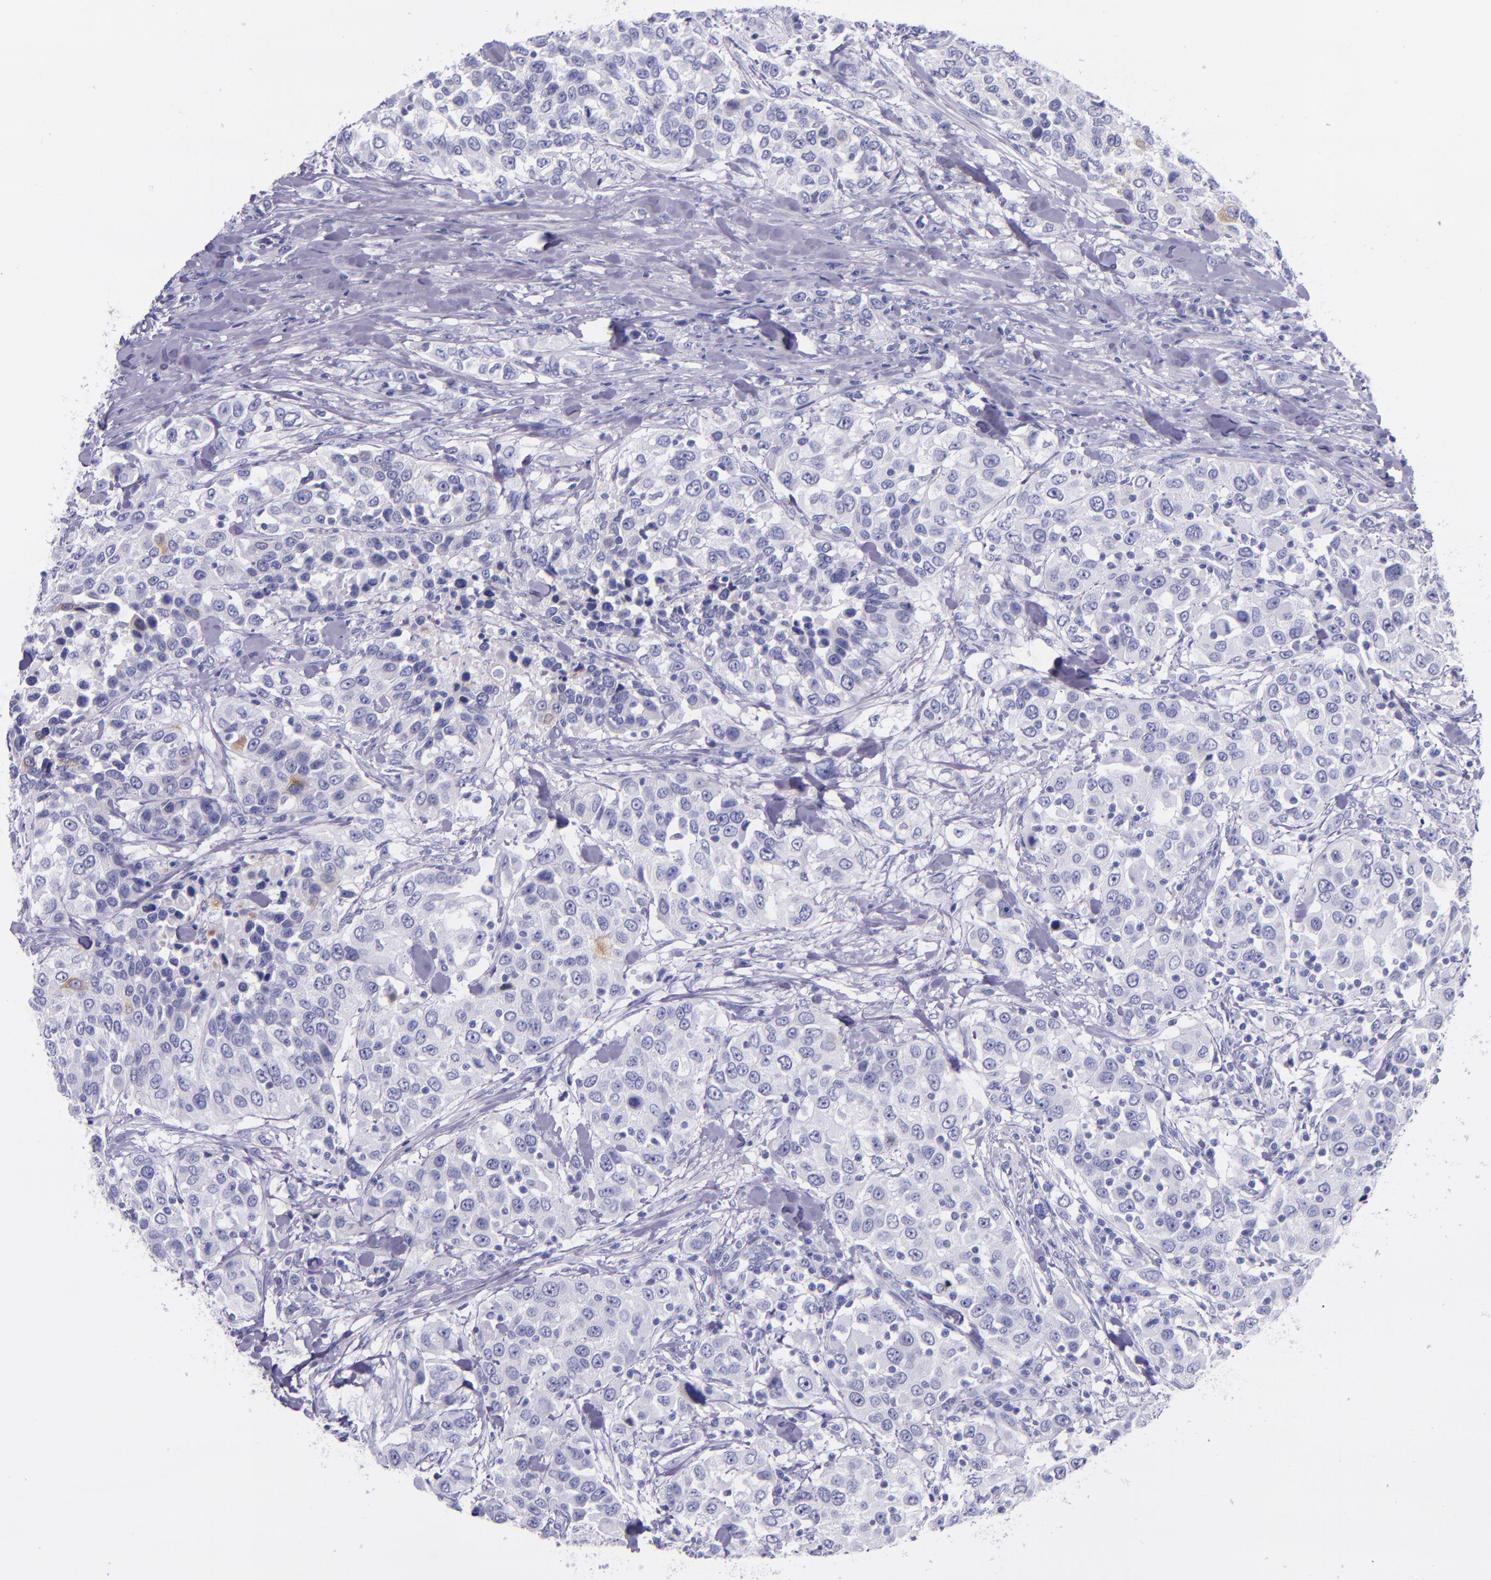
{"staining": {"intensity": "negative", "quantity": "none", "location": "none"}, "tissue": "urothelial cancer", "cell_type": "Tumor cells", "image_type": "cancer", "snomed": [{"axis": "morphology", "description": "Urothelial carcinoma, High grade"}, {"axis": "topography", "description": "Urinary bladder"}], "caption": "Tumor cells show no significant staining in high-grade urothelial carcinoma.", "gene": "SLPI", "patient": {"sex": "female", "age": 80}}